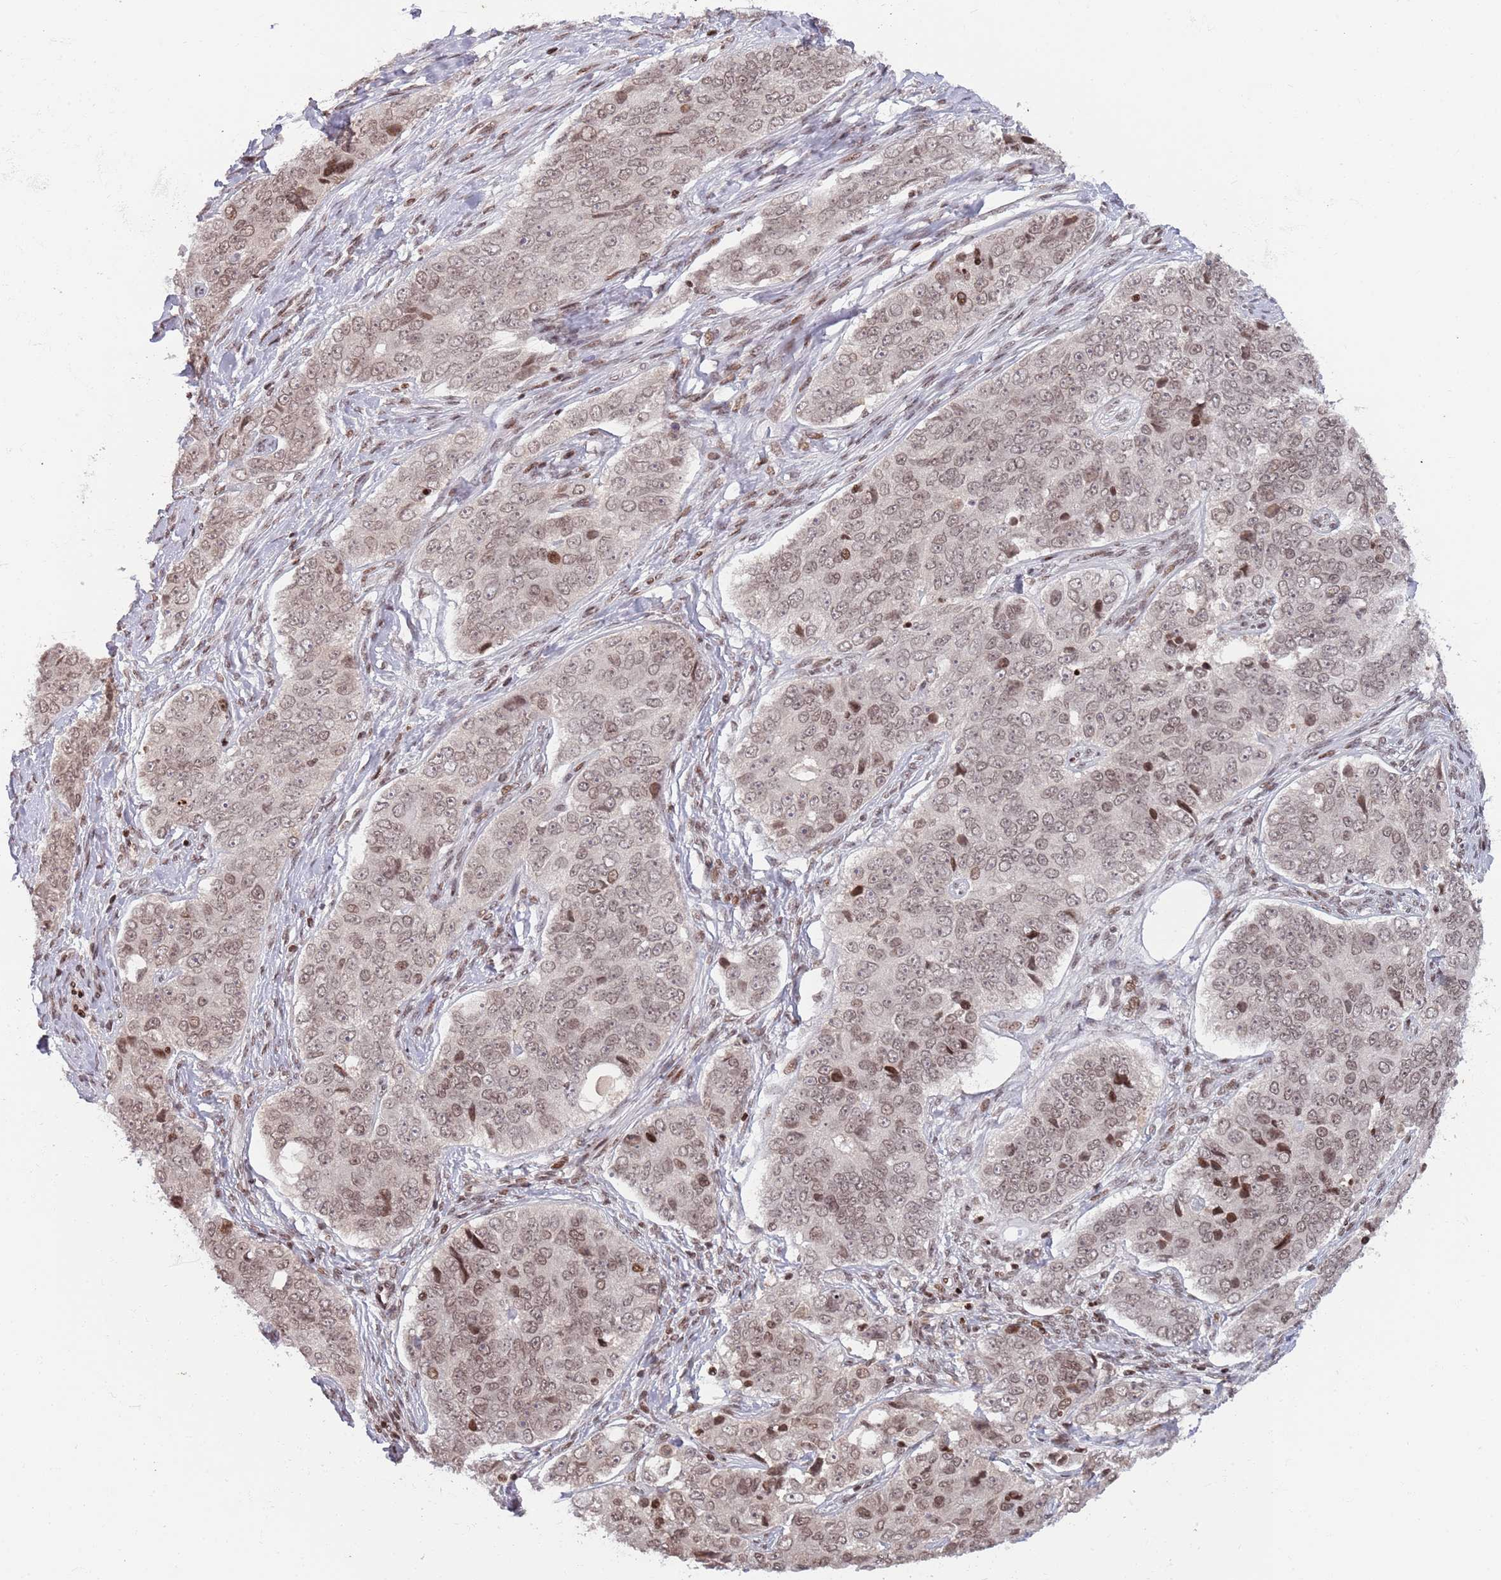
{"staining": {"intensity": "moderate", "quantity": "25%-75%", "location": "nuclear"}, "tissue": "ovarian cancer", "cell_type": "Tumor cells", "image_type": "cancer", "snomed": [{"axis": "morphology", "description": "Carcinoma, endometroid"}, {"axis": "topography", "description": "Ovary"}], "caption": "Brown immunohistochemical staining in ovarian cancer displays moderate nuclear expression in about 25%-75% of tumor cells.", "gene": "SH3RF3", "patient": {"sex": "female", "age": 51}}